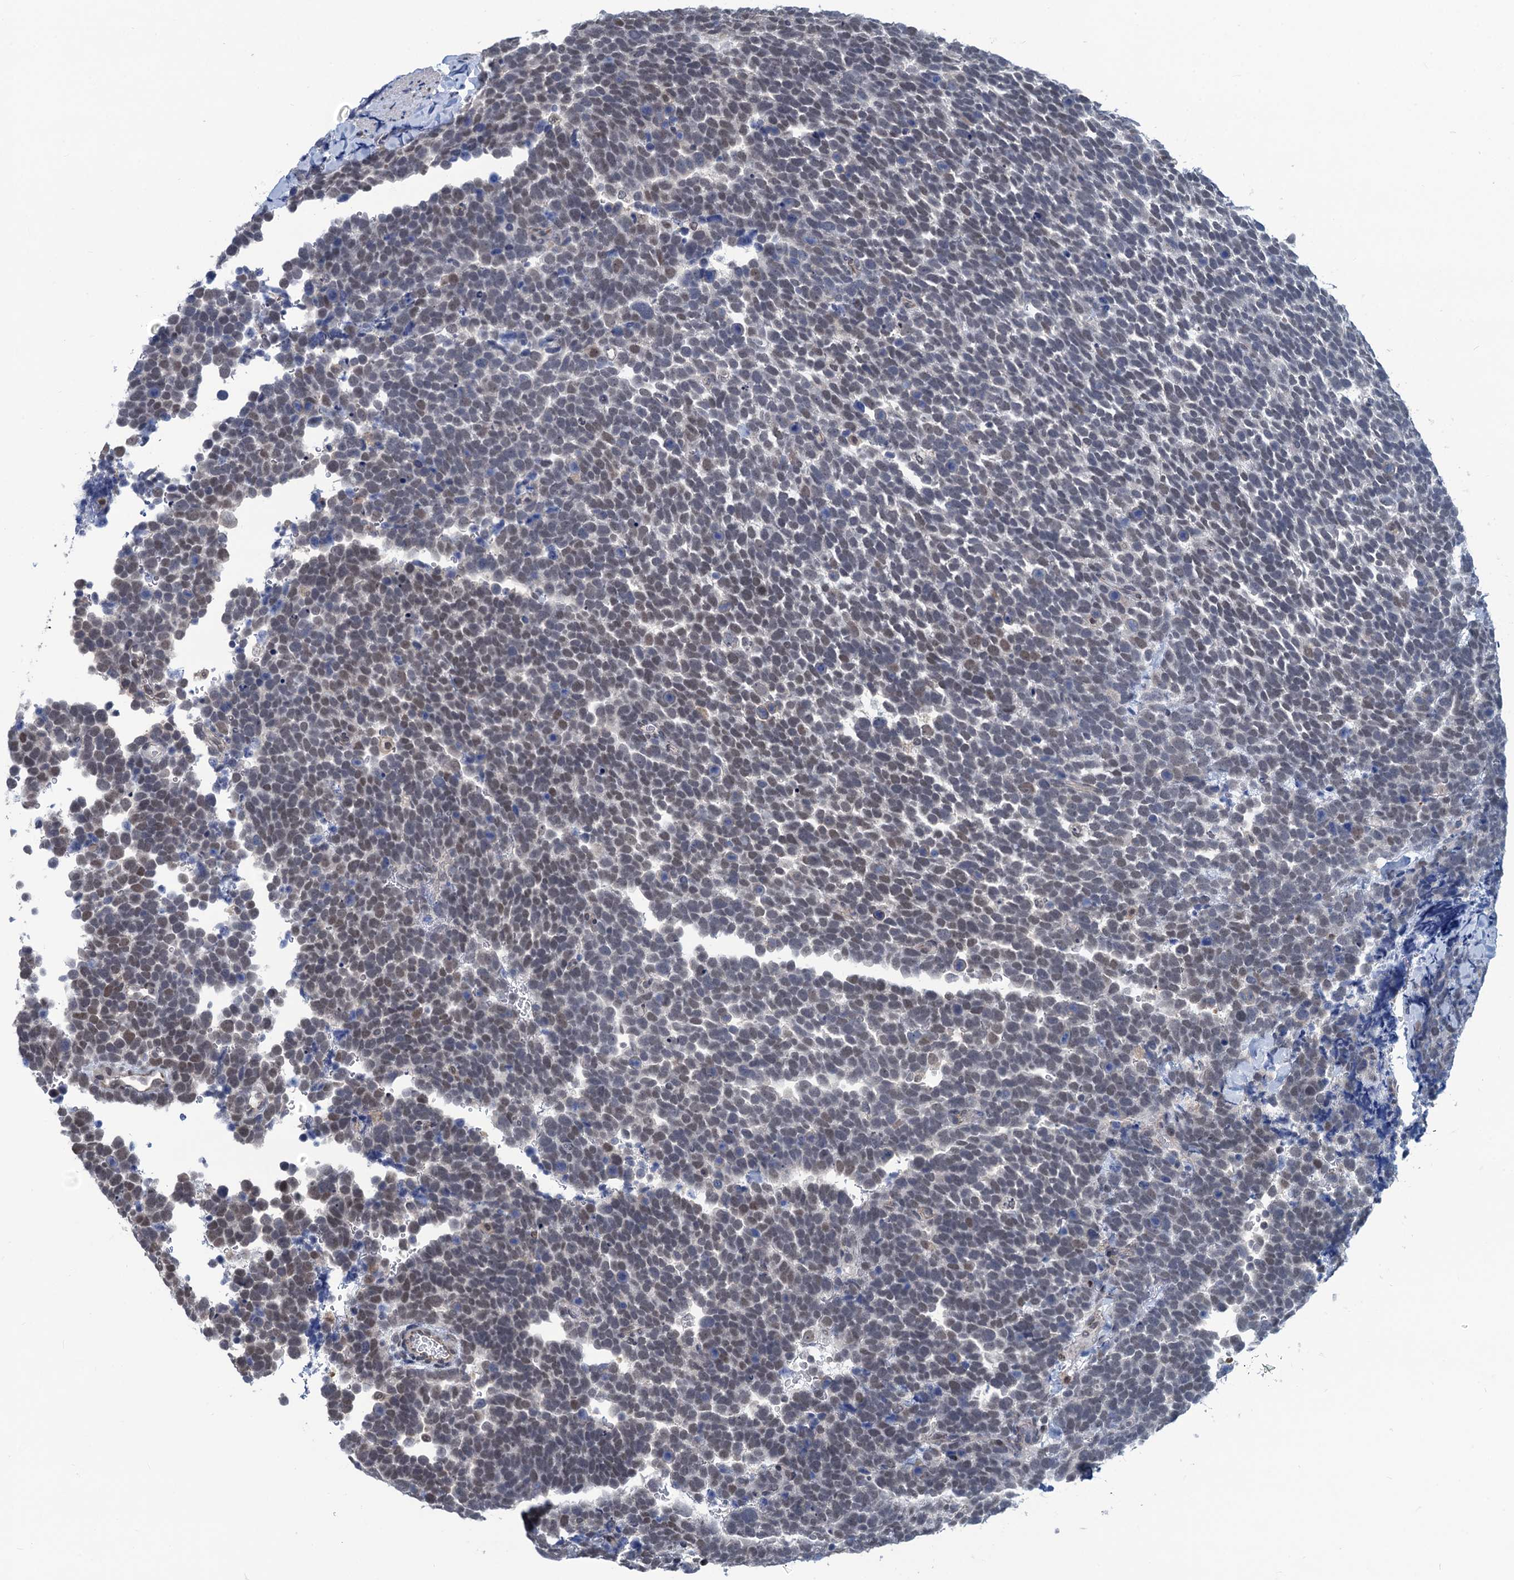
{"staining": {"intensity": "weak", "quantity": "25%-75%", "location": "nuclear"}, "tissue": "urothelial cancer", "cell_type": "Tumor cells", "image_type": "cancer", "snomed": [{"axis": "morphology", "description": "Urothelial carcinoma, High grade"}, {"axis": "topography", "description": "Urinary bladder"}], "caption": "Immunohistochemistry (IHC) histopathology image of urothelial carcinoma (high-grade) stained for a protein (brown), which displays low levels of weak nuclear positivity in approximately 25%-75% of tumor cells.", "gene": "RTKN2", "patient": {"sex": "female", "age": 82}}